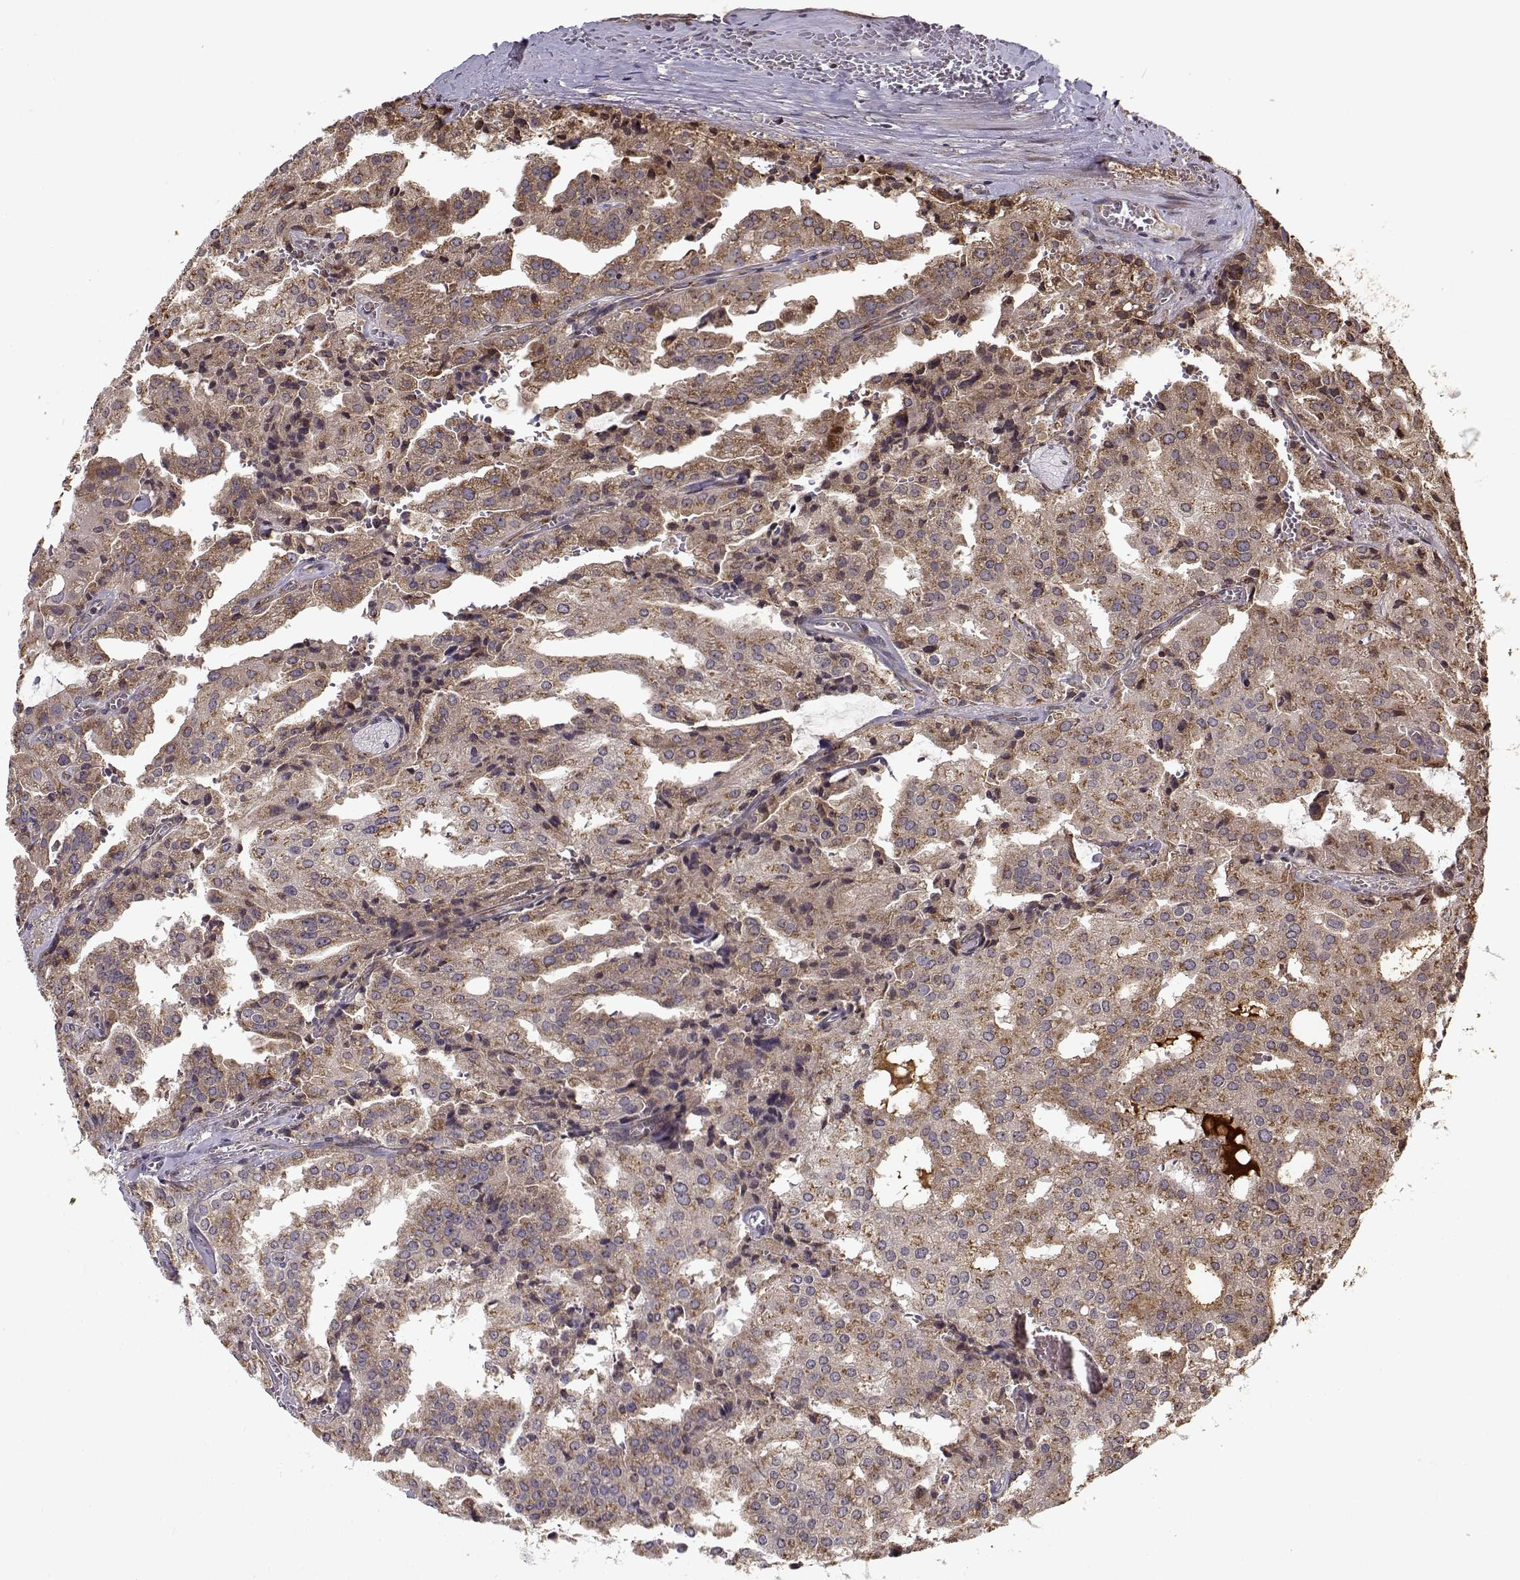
{"staining": {"intensity": "moderate", "quantity": ">75%", "location": "cytoplasmic/membranous"}, "tissue": "prostate cancer", "cell_type": "Tumor cells", "image_type": "cancer", "snomed": [{"axis": "morphology", "description": "Adenocarcinoma, High grade"}, {"axis": "topography", "description": "Prostate"}], "caption": "The photomicrograph demonstrates immunohistochemical staining of adenocarcinoma (high-grade) (prostate). There is moderate cytoplasmic/membranous positivity is seen in approximately >75% of tumor cells. Immunohistochemistry stains the protein in brown and the nuclei are stained blue.", "gene": "RPL31", "patient": {"sex": "male", "age": 68}}